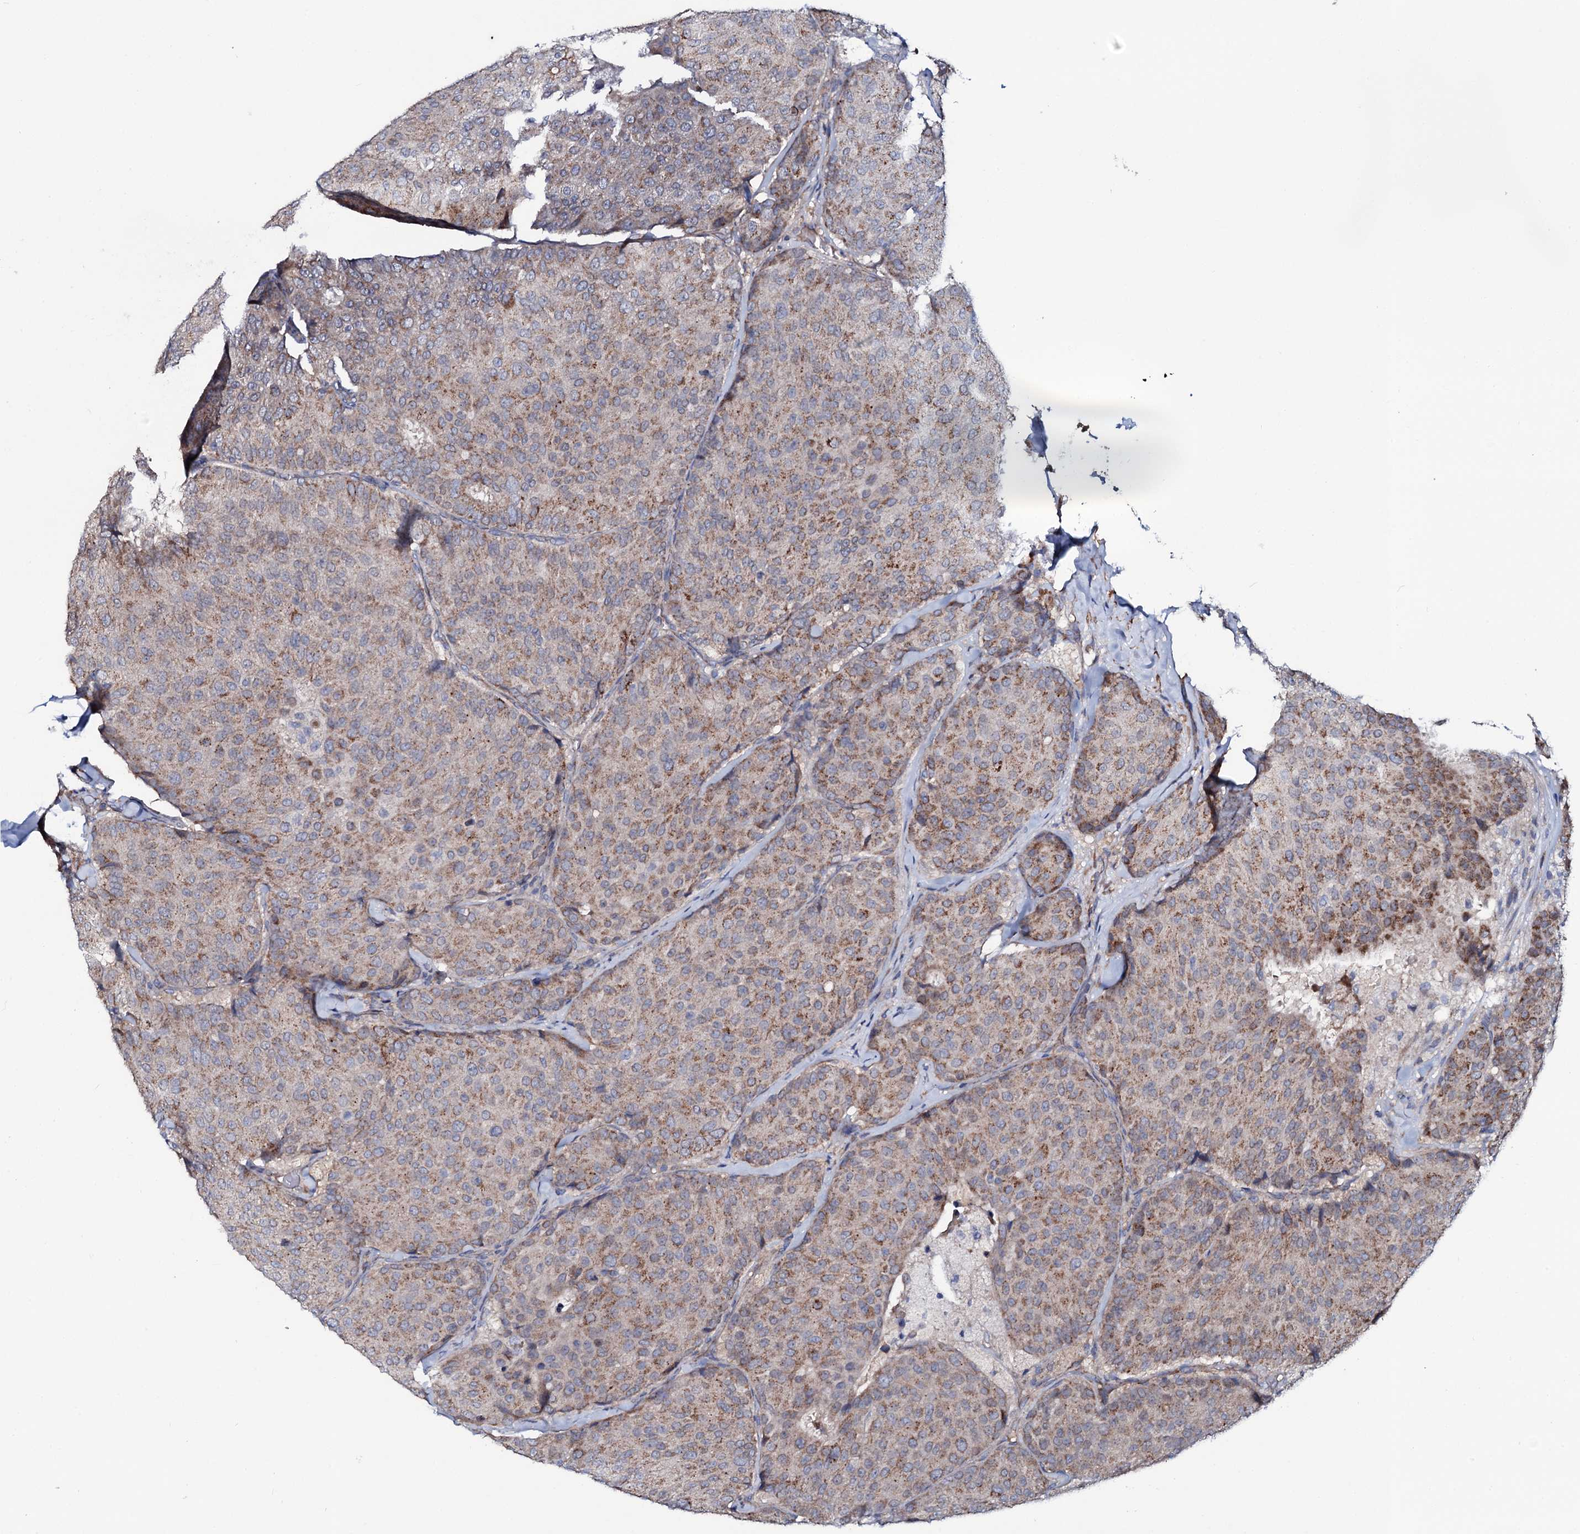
{"staining": {"intensity": "moderate", "quantity": ">75%", "location": "cytoplasmic/membranous"}, "tissue": "breast cancer", "cell_type": "Tumor cells", "image_type": "cancer", "snomed": [{"axis": "morphology", "description": "Duct carcinoma"}, {"axis": "topography", "description": "Breast"}], "caption": "Breast cancer tissue reveals moderate cytoplasmic/membranous staining in about >75% of tumor cells, visualized by immunohistochemistry.", "gene": "PPP1R3D", "patient": {"sex": "female", "age": 75}}